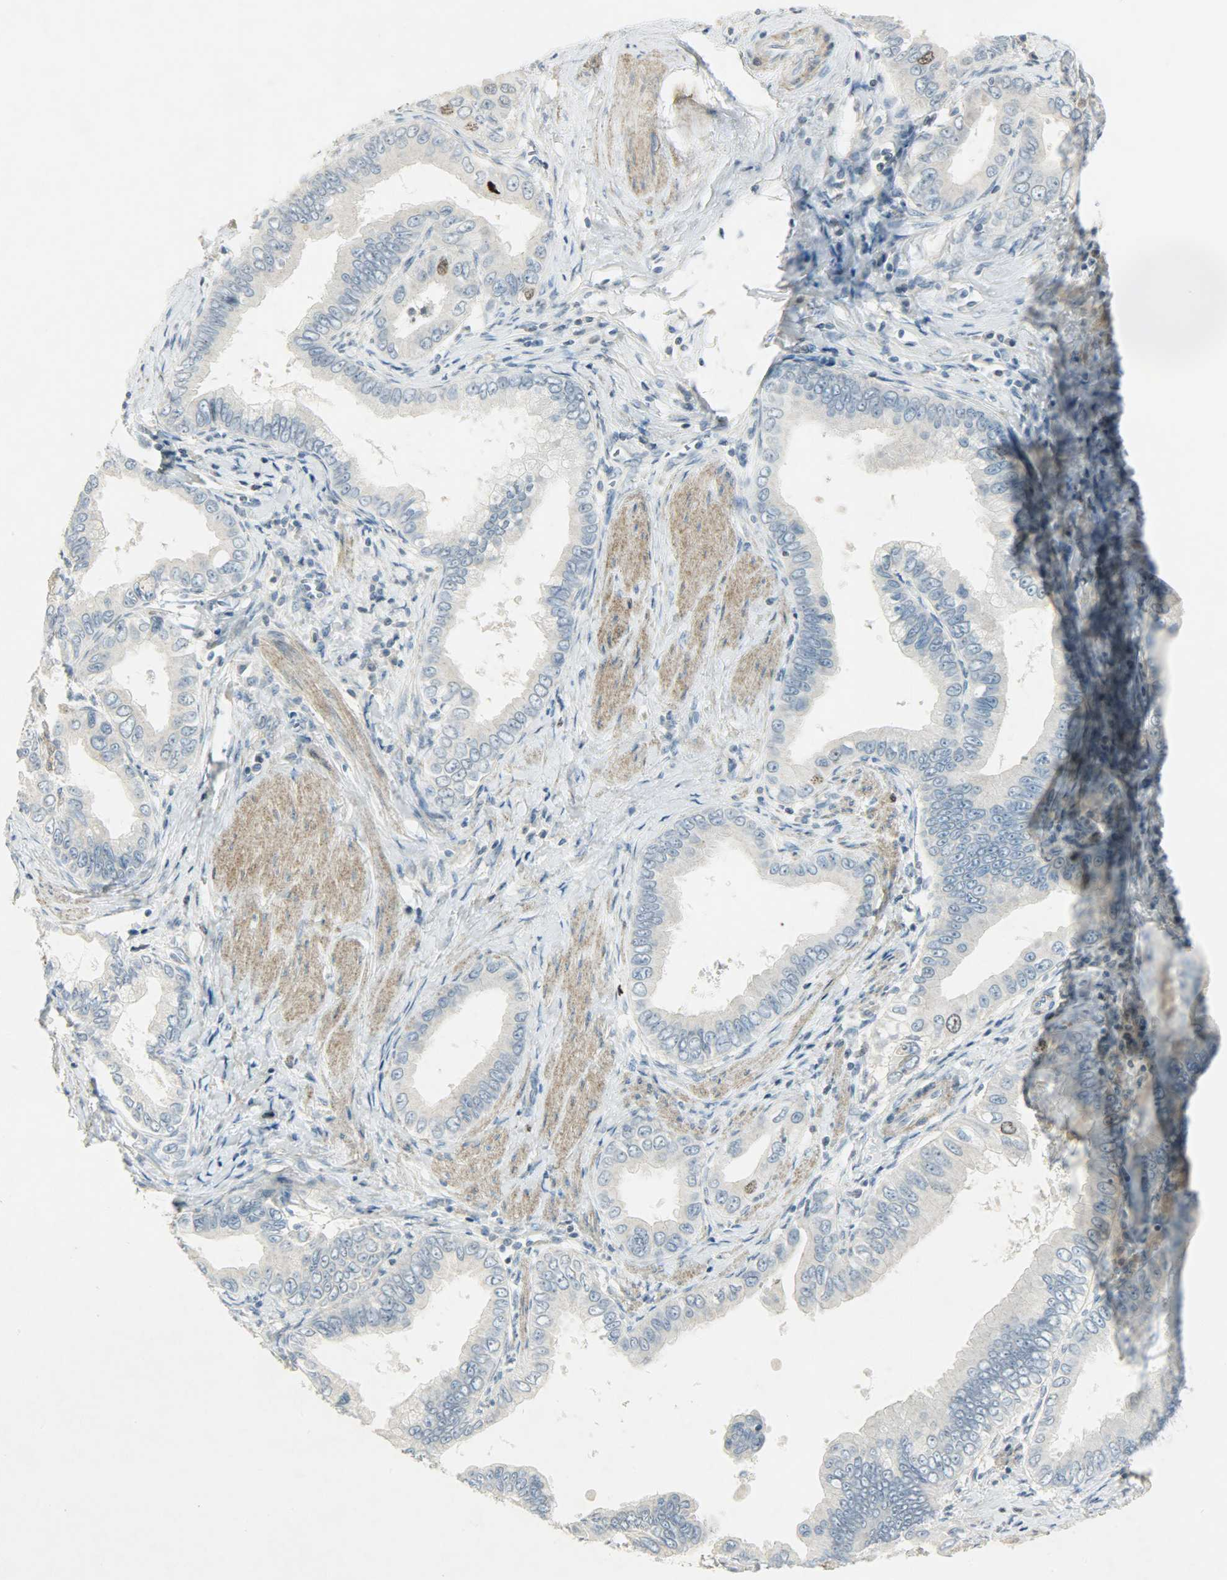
{"staining": {"intensity": "moderate", "quantity": "<25%", "location": "nuclear"}, "tissue": "pancreatic cancer", "cell_type": "Tumor cells", "image_type": "cancer", "snomed": [{"axis": "morphology", "description": "Normal tissue, NOS"}, {"axis": "topography", "description": "Lymph node"}], "caption": "Human pancreatic cancer stained with a protein marker demonstrates moderate staining in tumor cells.", "gene": "AURKB", "patient": {"sex": "male", "age": 50}}